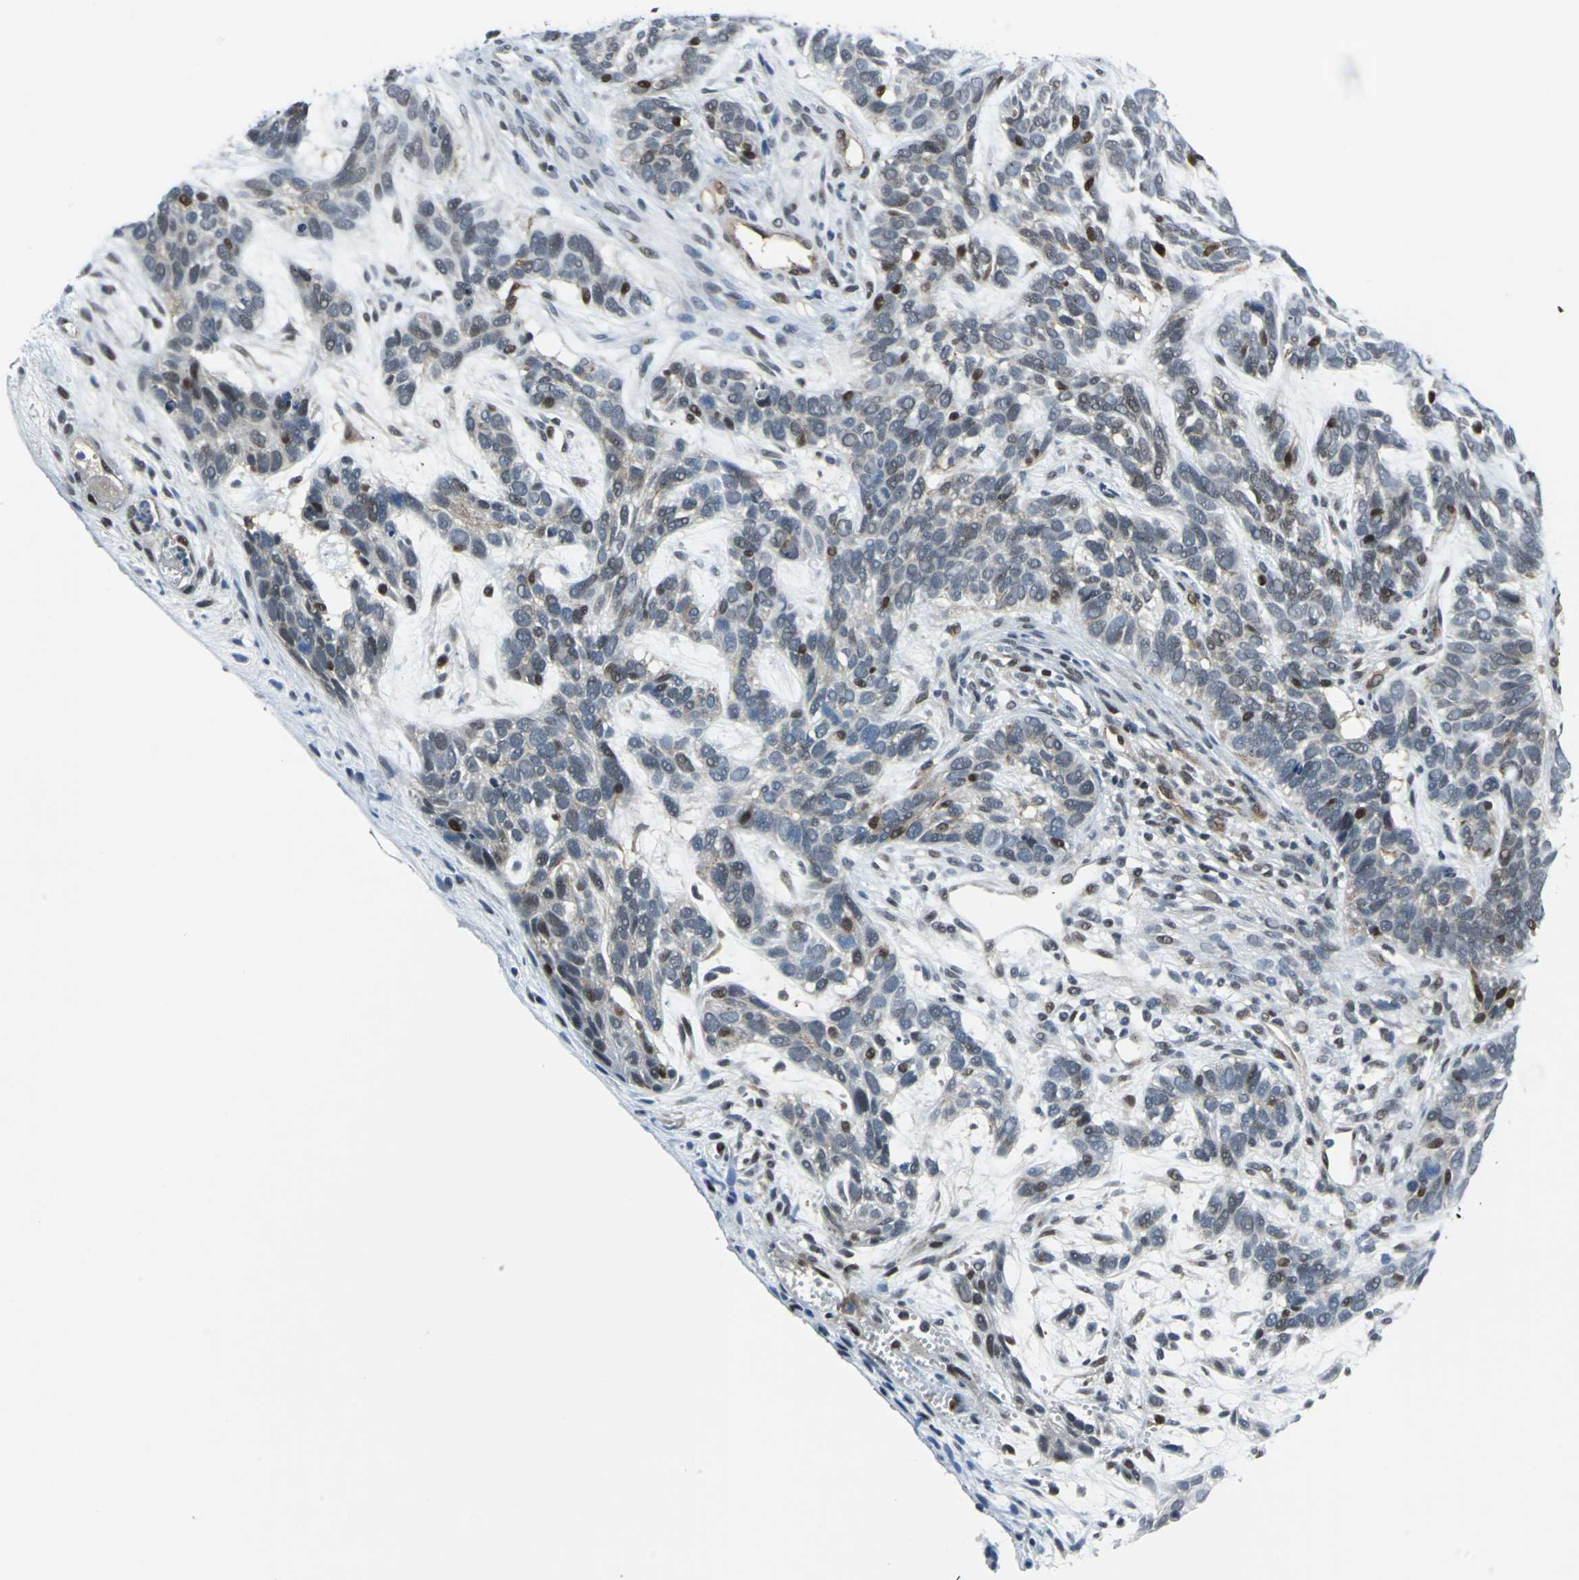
{"staining": {"intensity": "weak", "quantity": "<25%", "location": "cytoplasmic/membranous,nuclear"}, "tissue": "skin cancer", "cell_type": "Tumor cells", "image_type": "cancer", "snomed": [{"axis": "morphology", "description": "Basal cell carcinoma"}, {"axis": "topography", "description": "Skin"}], "caption": "Skin basal cell carcinoma stained for a protein using immunohistochemistry (IHC) displays no positivity tumor cells.", "gene": "POLR3K", "patient": {"sex": "male", "age": 87}}